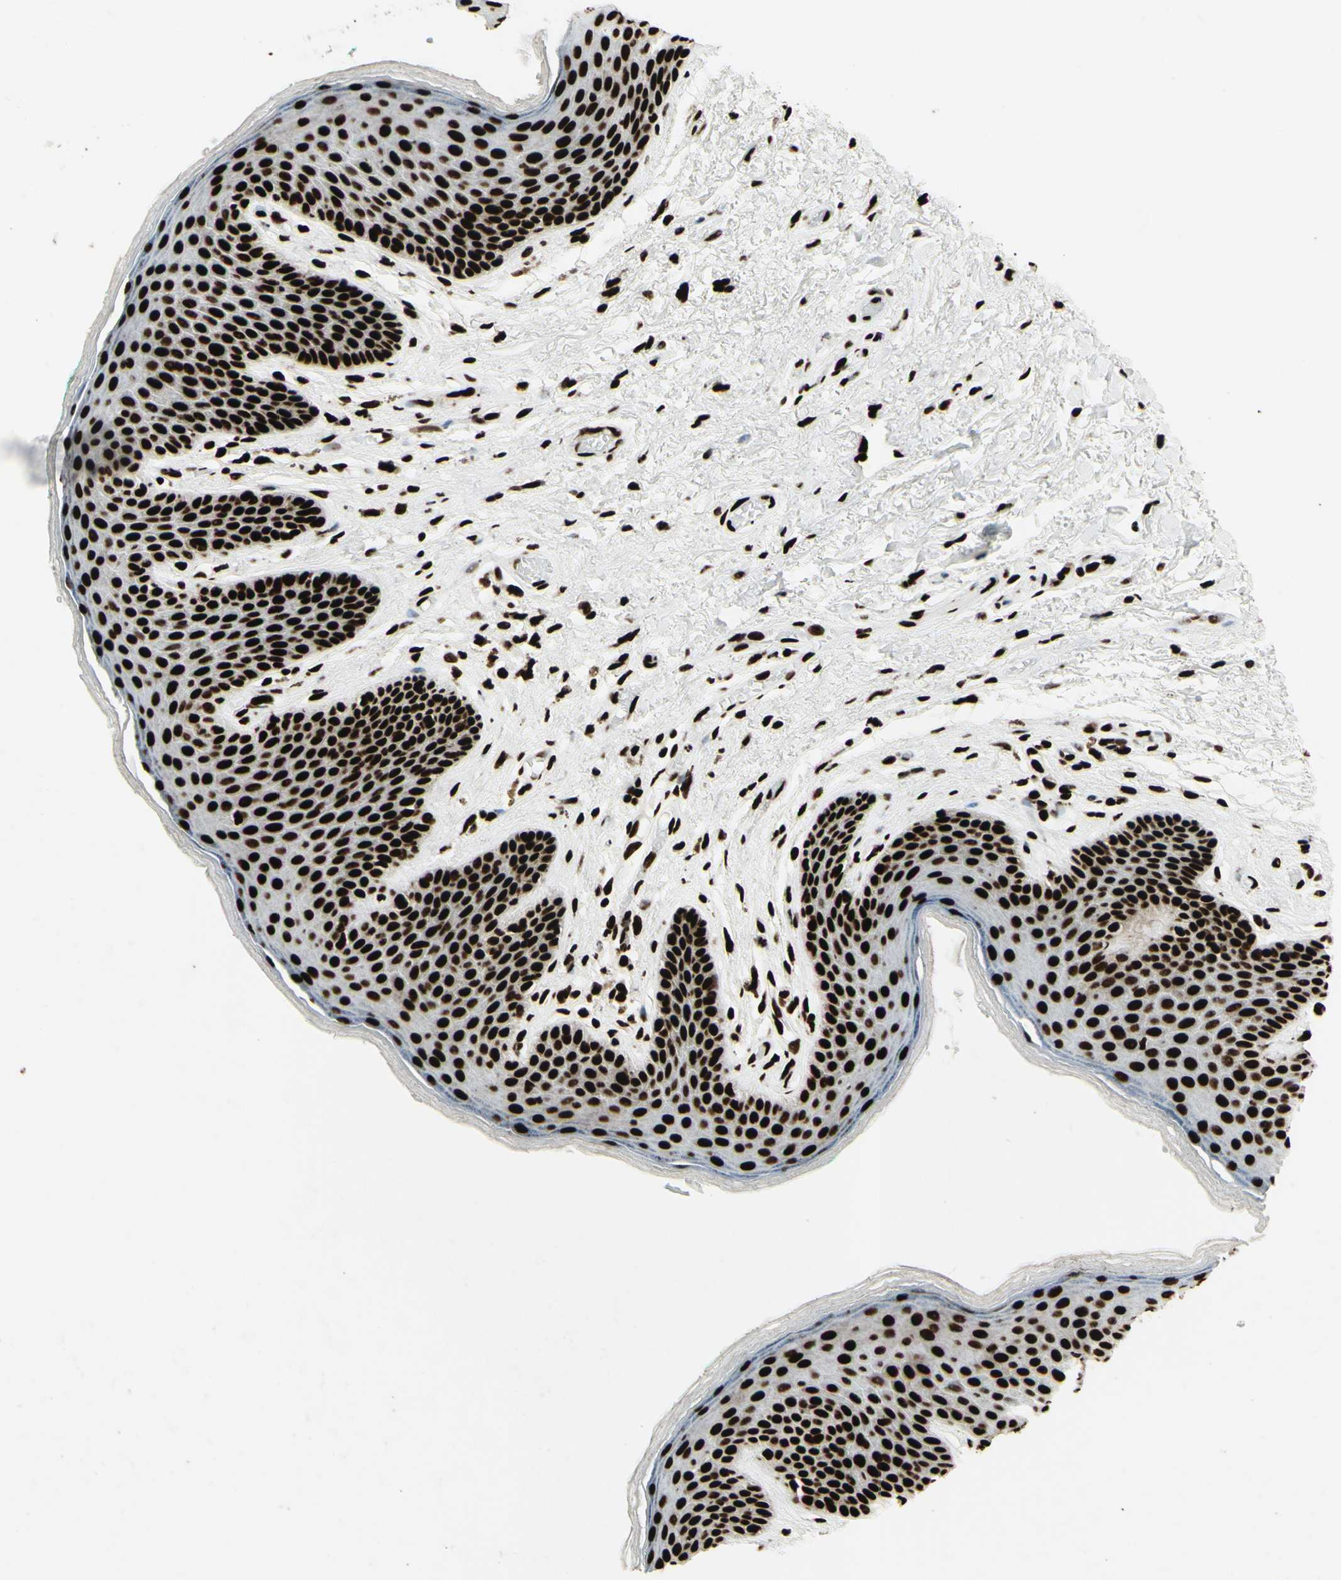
{"staining": {"intensity": "strong", "quantity": ">75%", "location": "nuclear"}, "tissue": "skin", "cell_type": "Epidermal cells", "image_type": "normal", "snomed": [{"axis": "morphology", "description": "Normal tissue, NOS"}, {"axis": "topography", "description": "Anal"}], "caption": "Immunohistochemistry of unremarkable skin exhibits high levels of strong nuclear expression in approximately >75% of epidermal cells.", "gene": "U2AF2", "patient": {"sex": "male", "age": 74}}